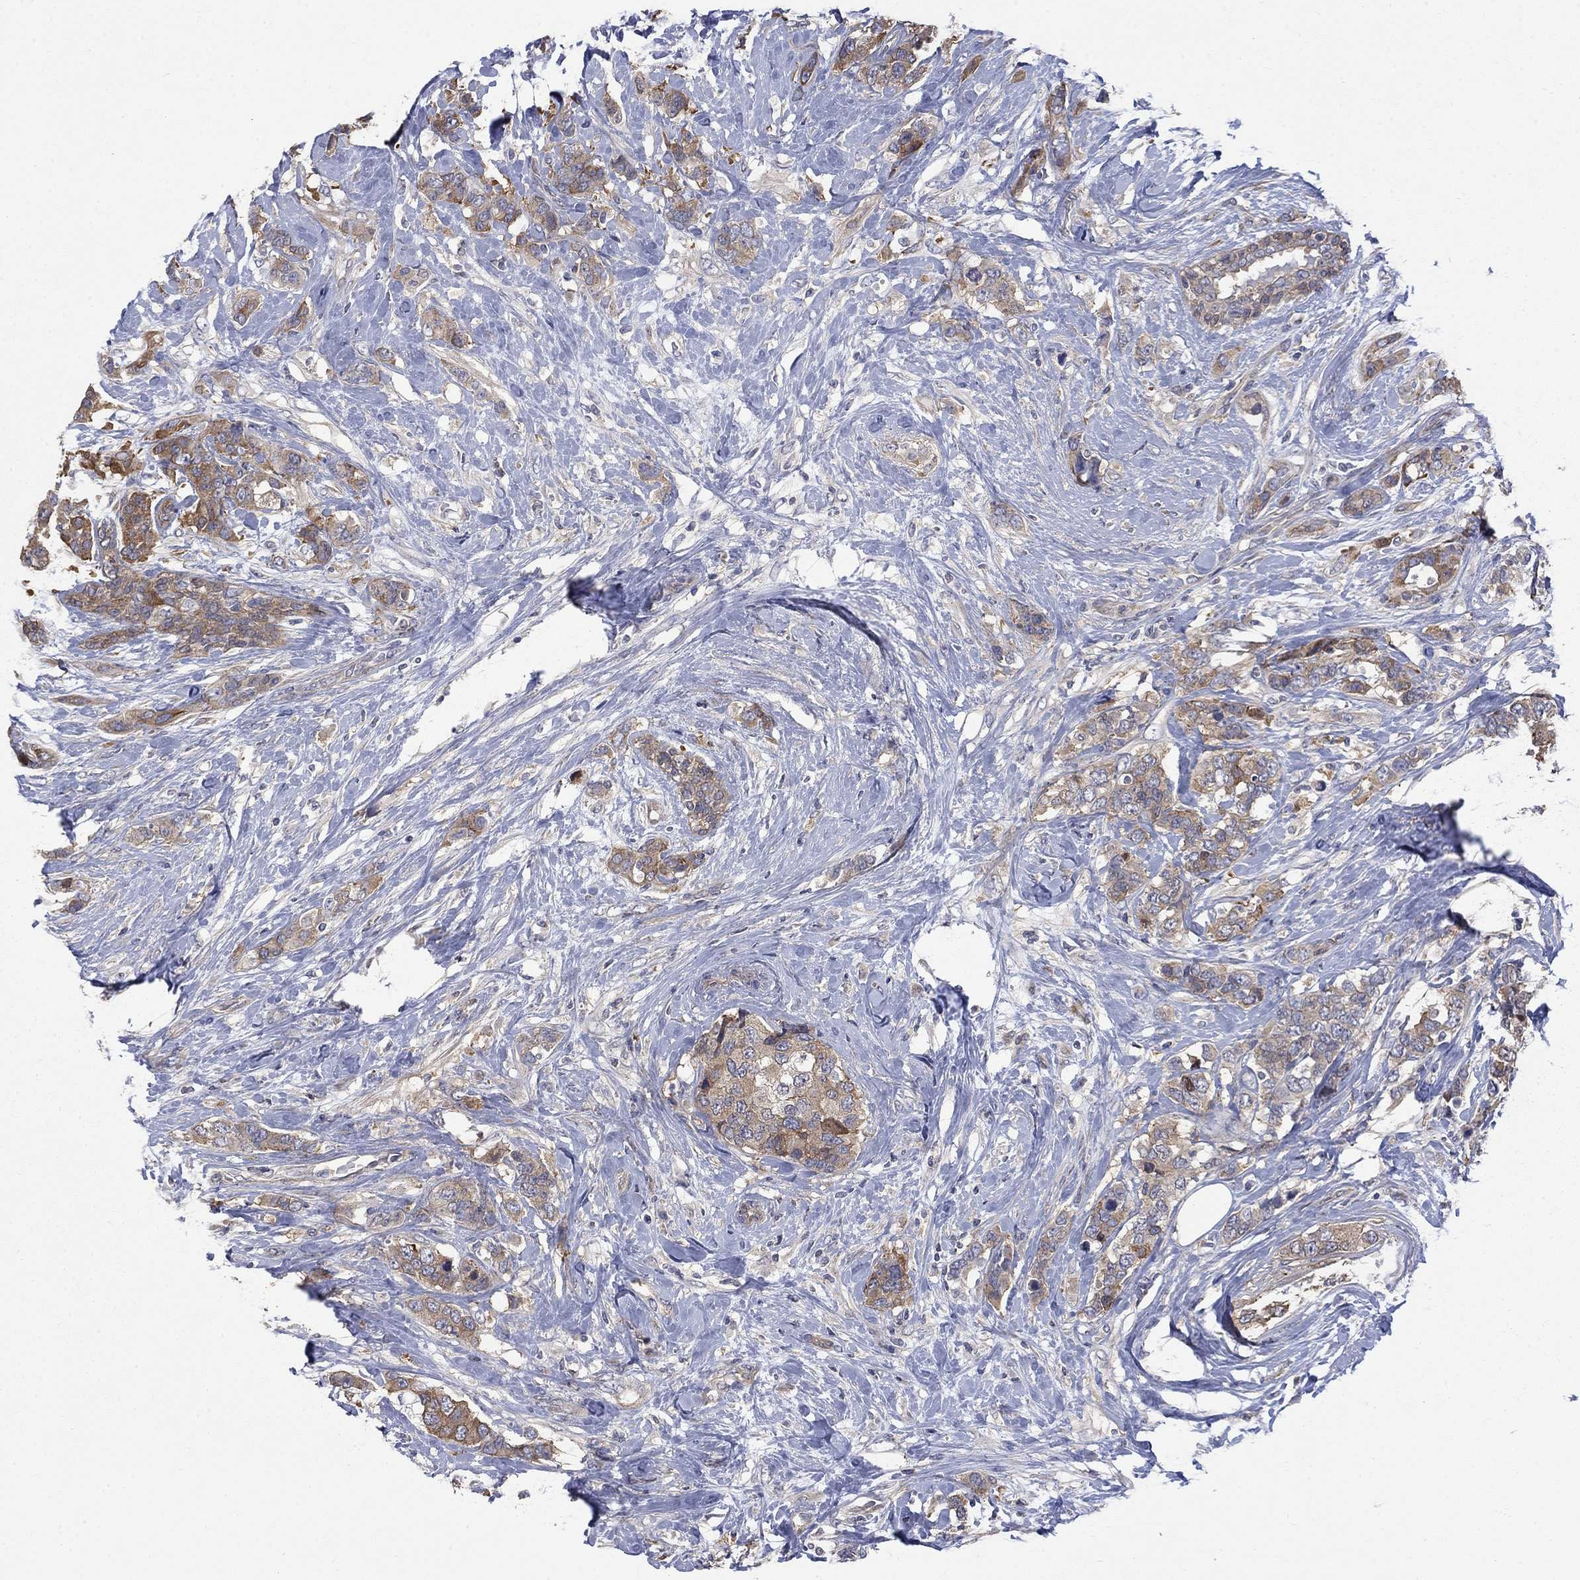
{"staining": {"intensity": "moderate", "quantity": ">75%", "location": "cytoplasmic/membranous"}, "tissue": "breast cancer", "cell_type": "Tumor cells", "image_type": "cancer", "snomed": [{"axis": "morphology", "description": "Lobular carcinoma"}, {"axis": "topography", "description": "Breast"}], "caption": "Human lobular carcinoma (breast) stained with a protein marker demonstrates moderate staining in tumor cells.", "gene": "PDZD2", "patient": {"sex": "female", "age": 59}}